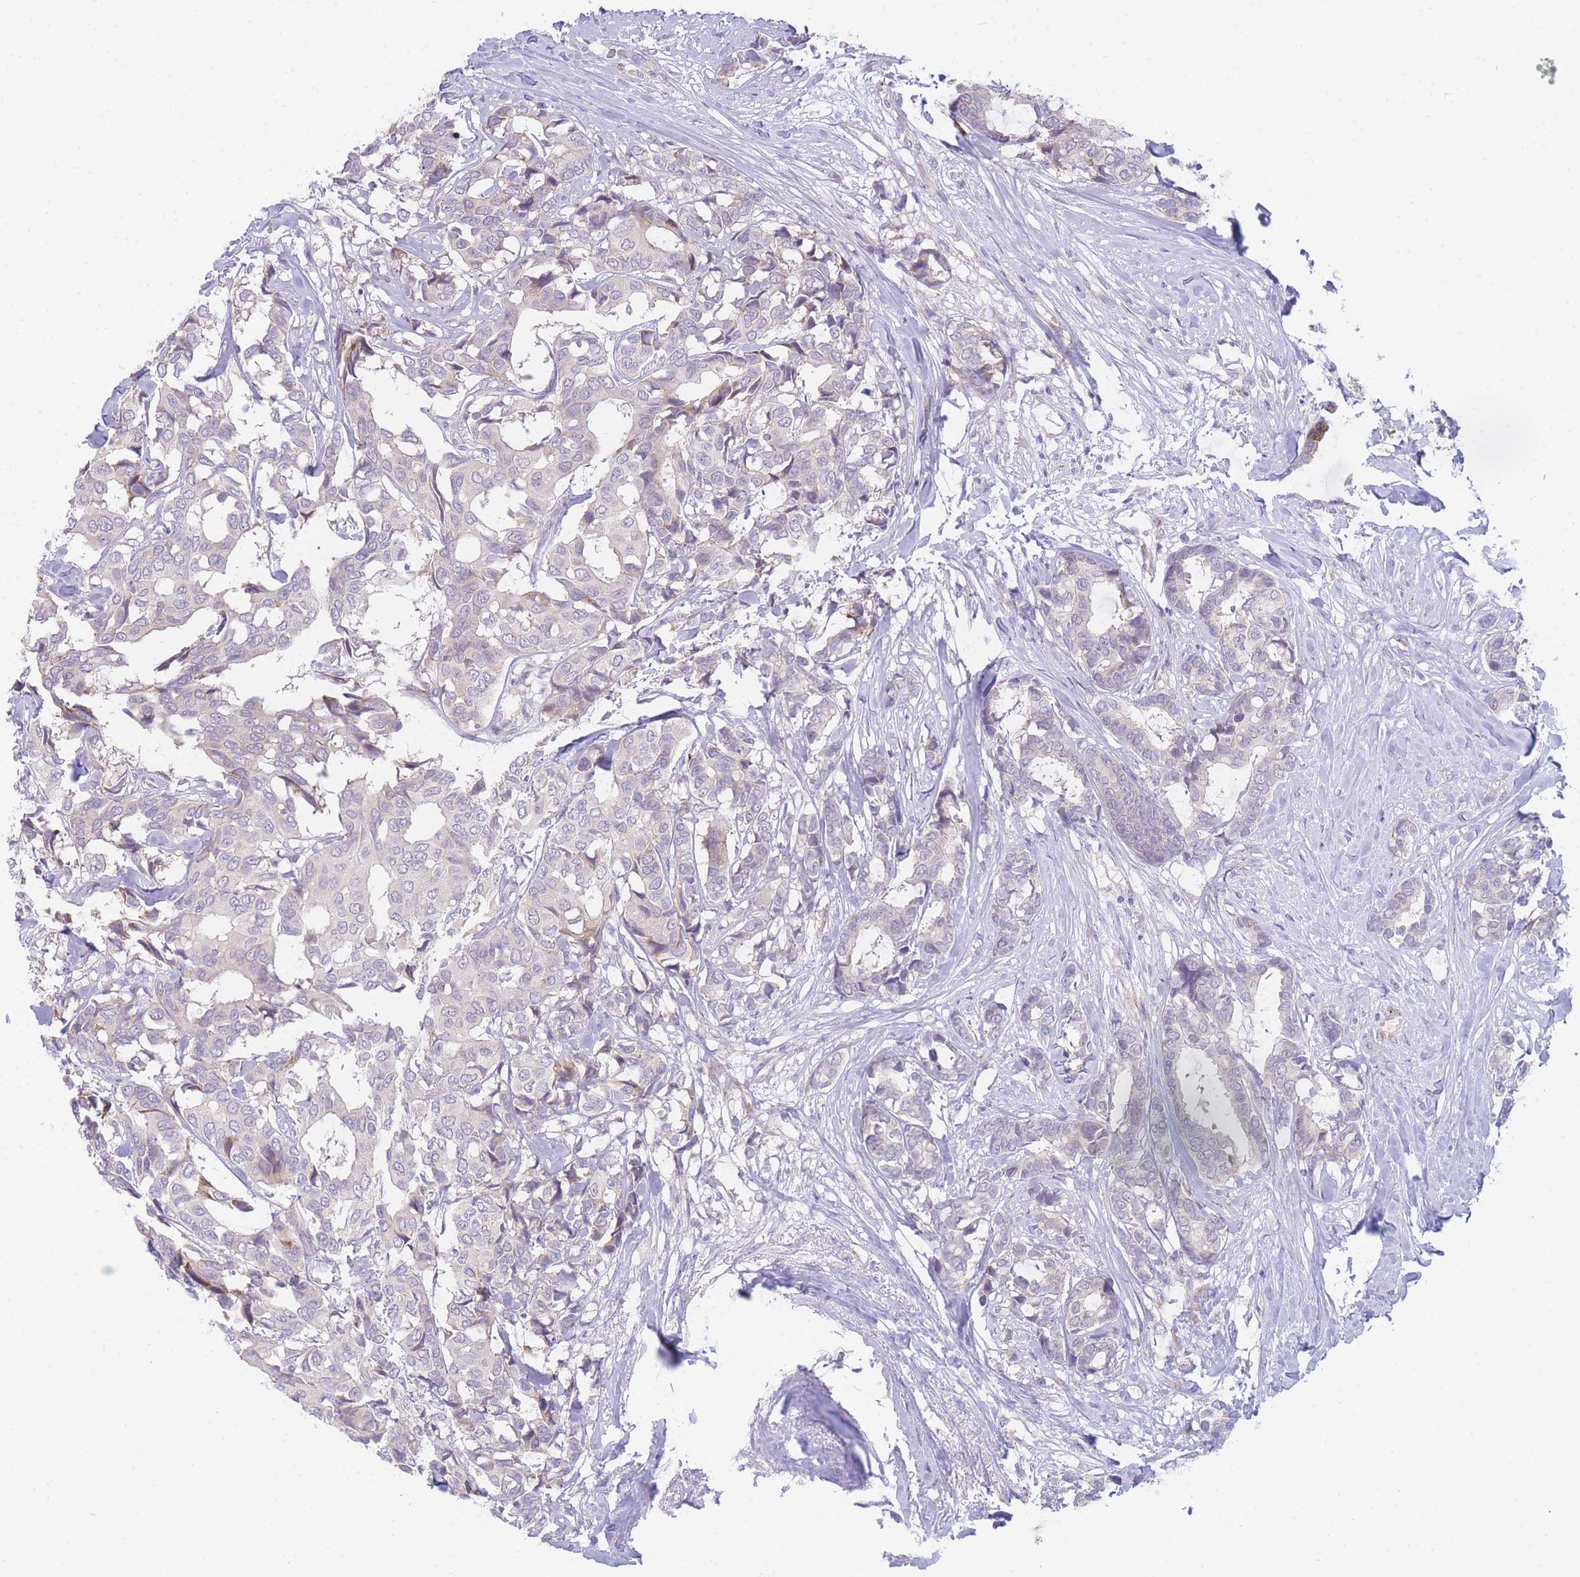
{"staining": {"intensity": "negative", "quantity": "none", "location": "none"}, "tissue": "breast cancer", "cell_type": "Tumor cells", "image_type": "cancer", "snomed": [{"axis": "morphology", "description": "Duct carcinoma"}, {"axis": "topography", "description": "Breast"}], "caption": "Photomicrograph shows no protein staining in tumor cells of breast cancer tissue.", "gene": "ZNF510", "patient": {"sex": "female", "age": 87}}